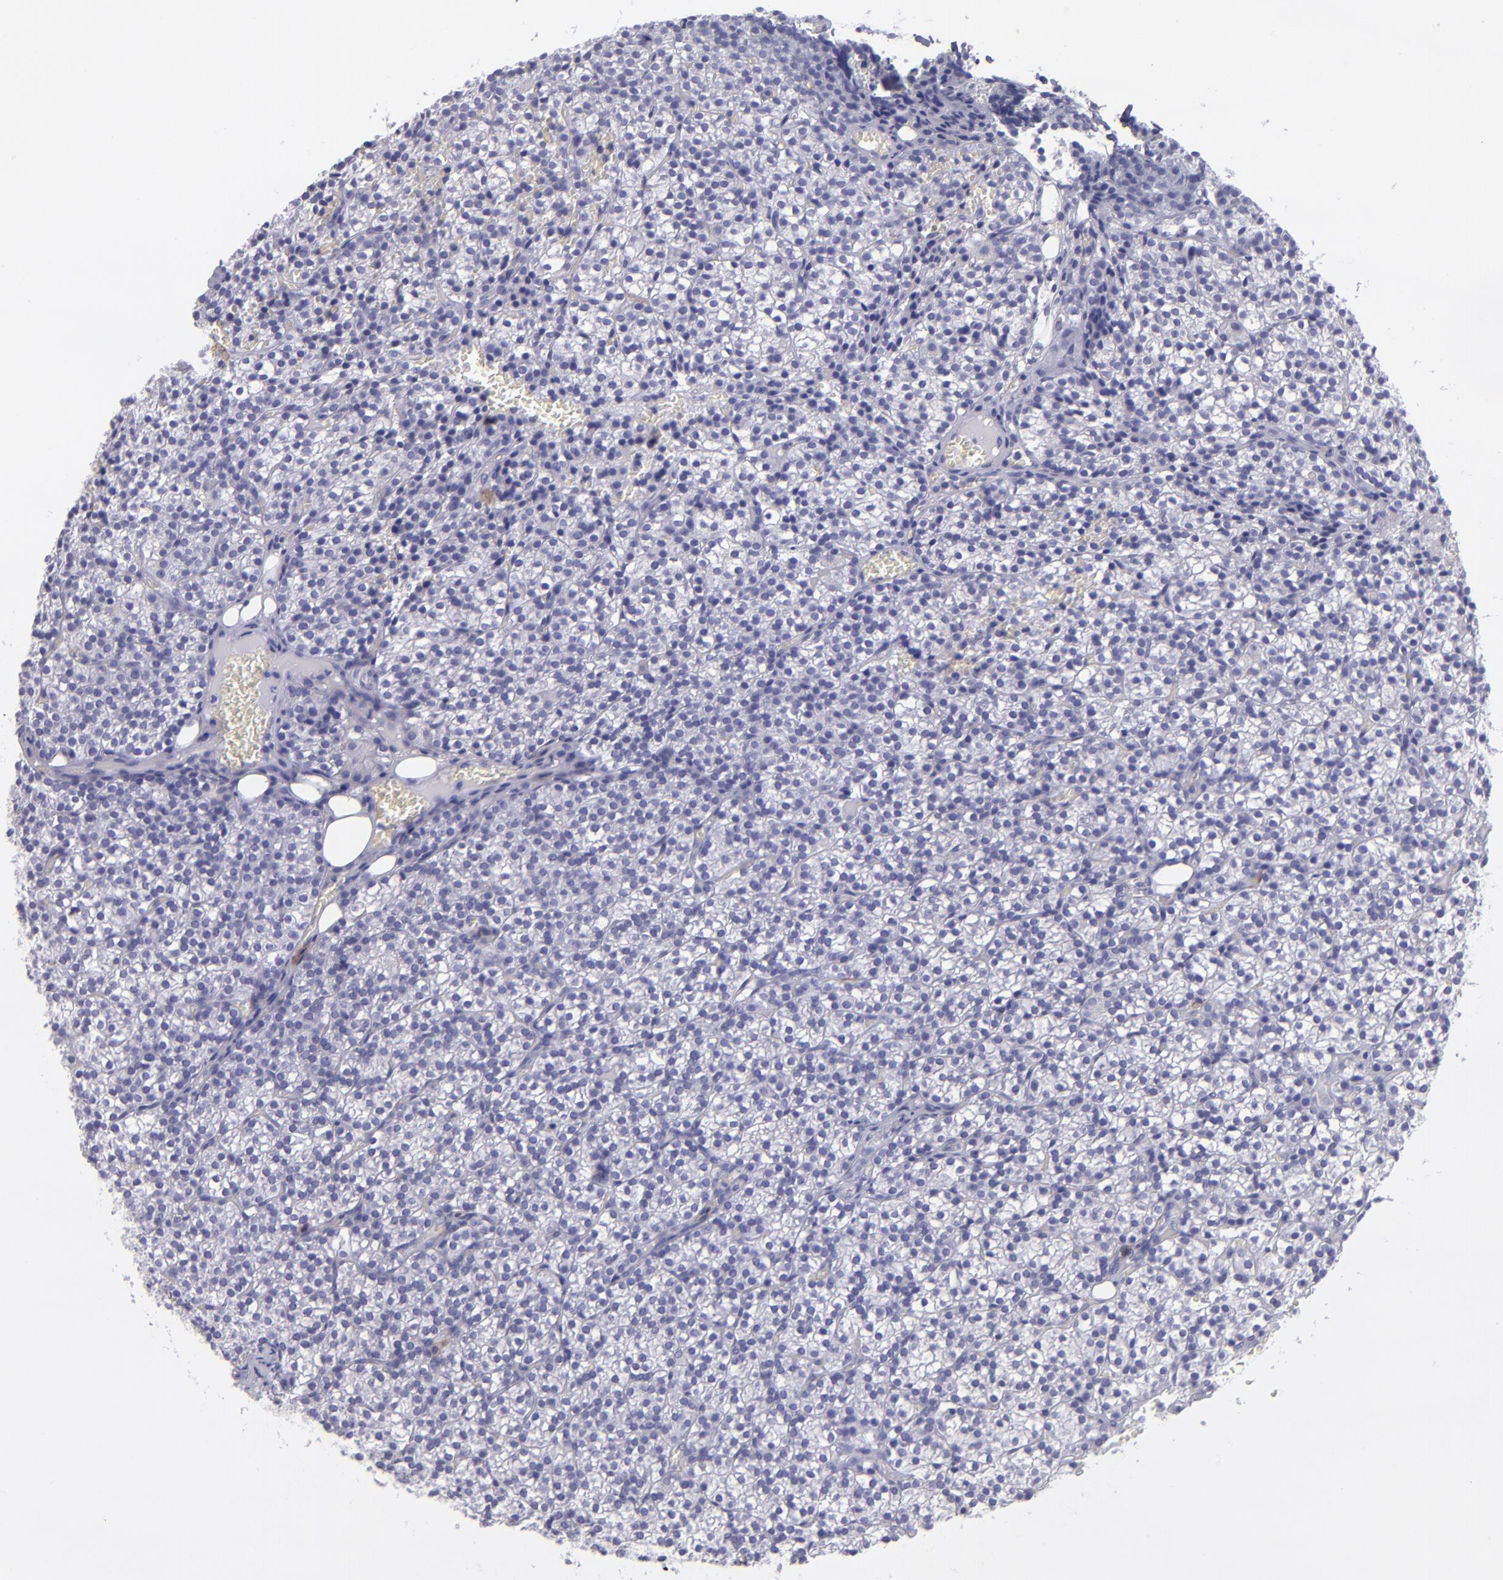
{"staining": {"intensity": "negative", "quantity": "none", "location": "none"}, "tissue": "parathyroid gland", "cell_type": "Glandular cells", "image_type": "normal", "snomed": [{"axis": "morphology", "description": "Normal tissue, NOS"}, {"axis": "topography", "description": "Parathyroid gland"}], "caption": "Glandular cells are negative for protein expression in normal human parathyroid gland.", "gene": "CD82", "patient": {"sex": "female", "age": 17}}